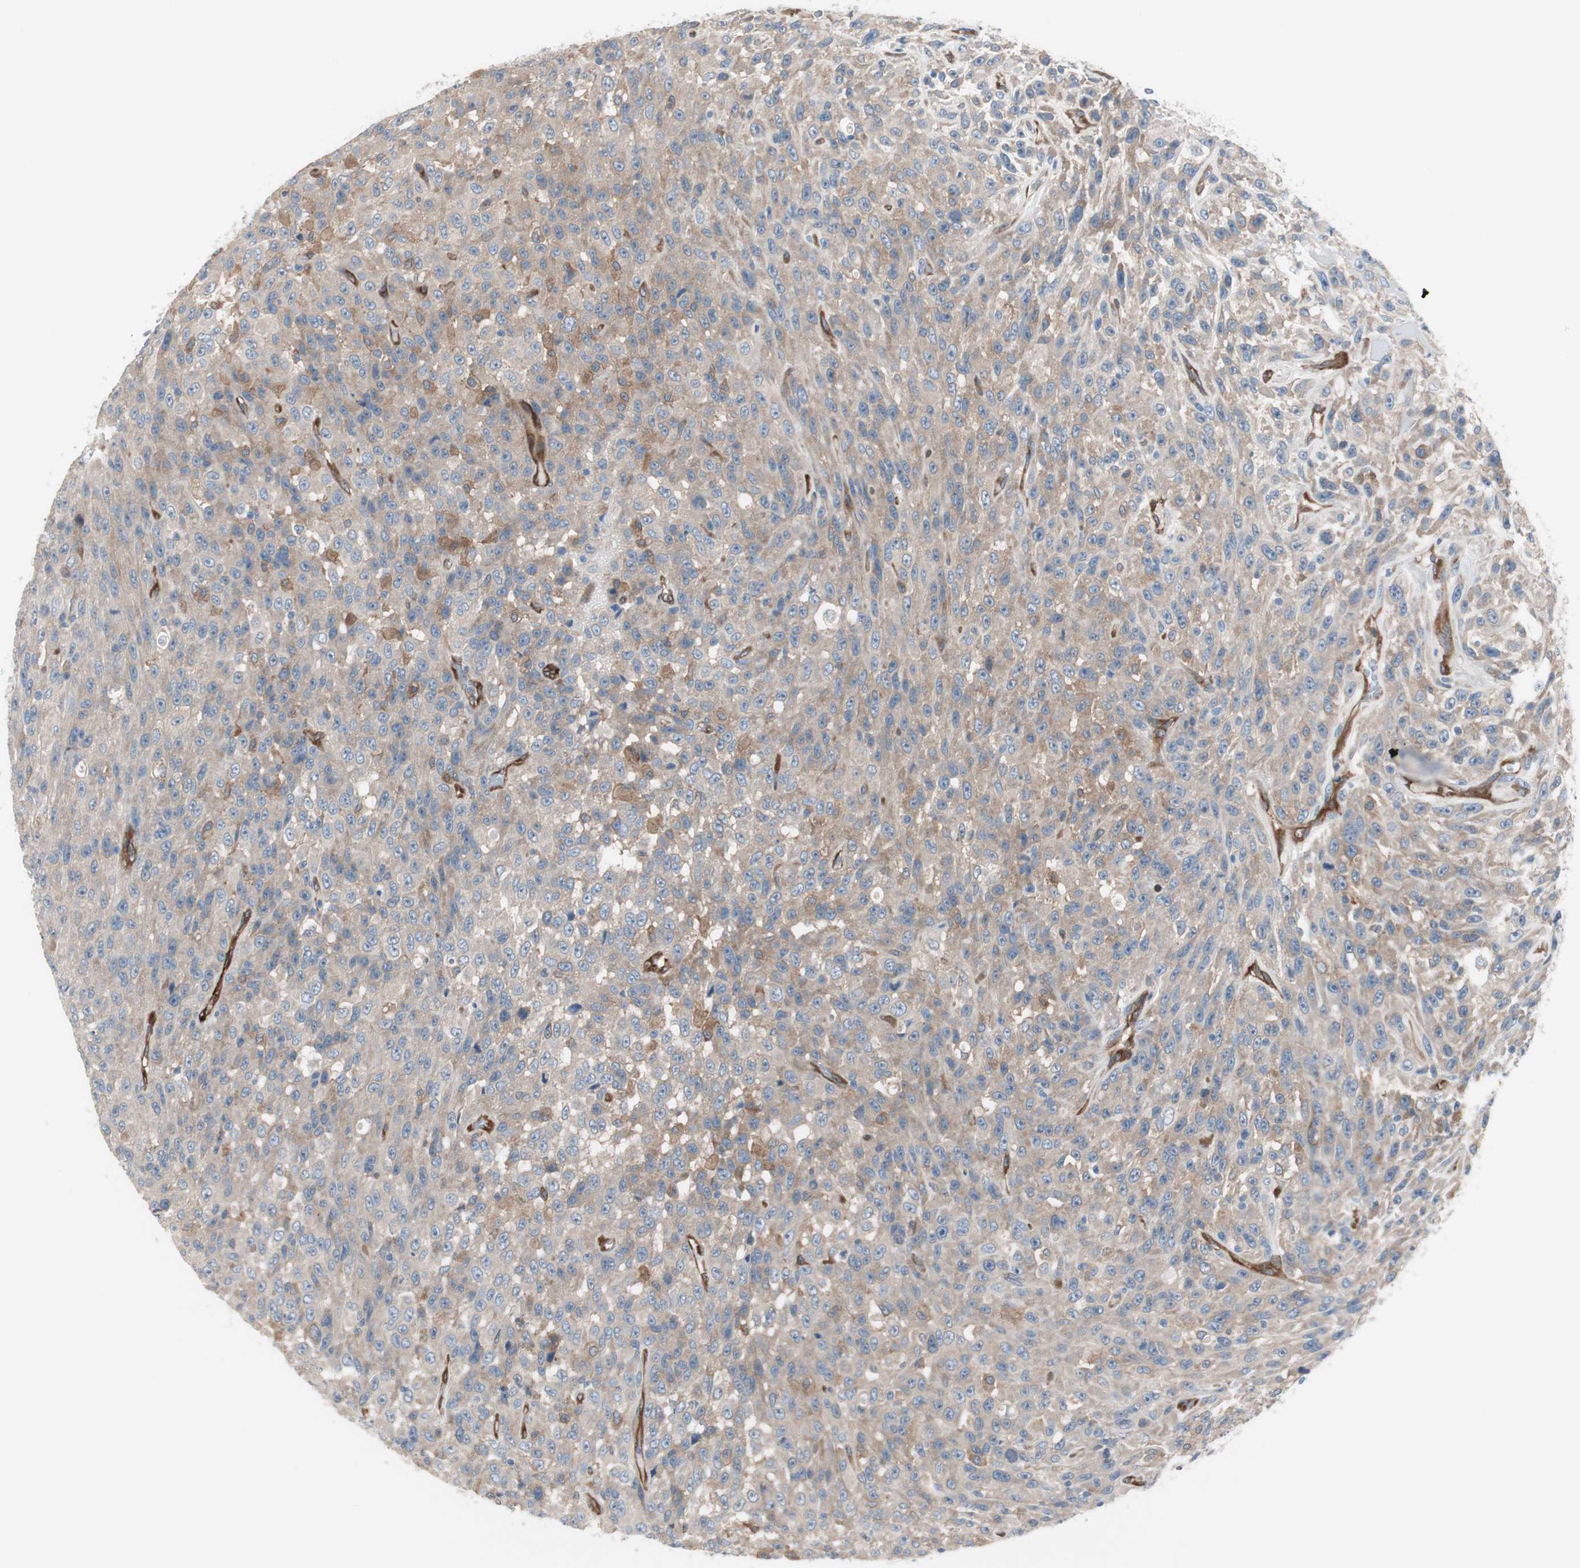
{"staining": {"intensity": "moderate", "quantity": ">75%", "location": "cytoplasmic/membranous"}, "tissue": "urothelial cancer", "cell_type": "Tumor cells", "image_type": "cancer", "snomed": [{"axis": "morphology", "description": "Urothelial carcinoma, High grade"}, {"axis": "topography", "description": "Urinary bladder"}], "caption": "This micrograph demonstrates IHC staining of high-grade urothelial carcinoma, with medium moderate cytoplasmic/membranous staining in approximately >75% of tumor cells.", "gene": "SWAP70", "patient": {"sex": "male", "age": 66}}